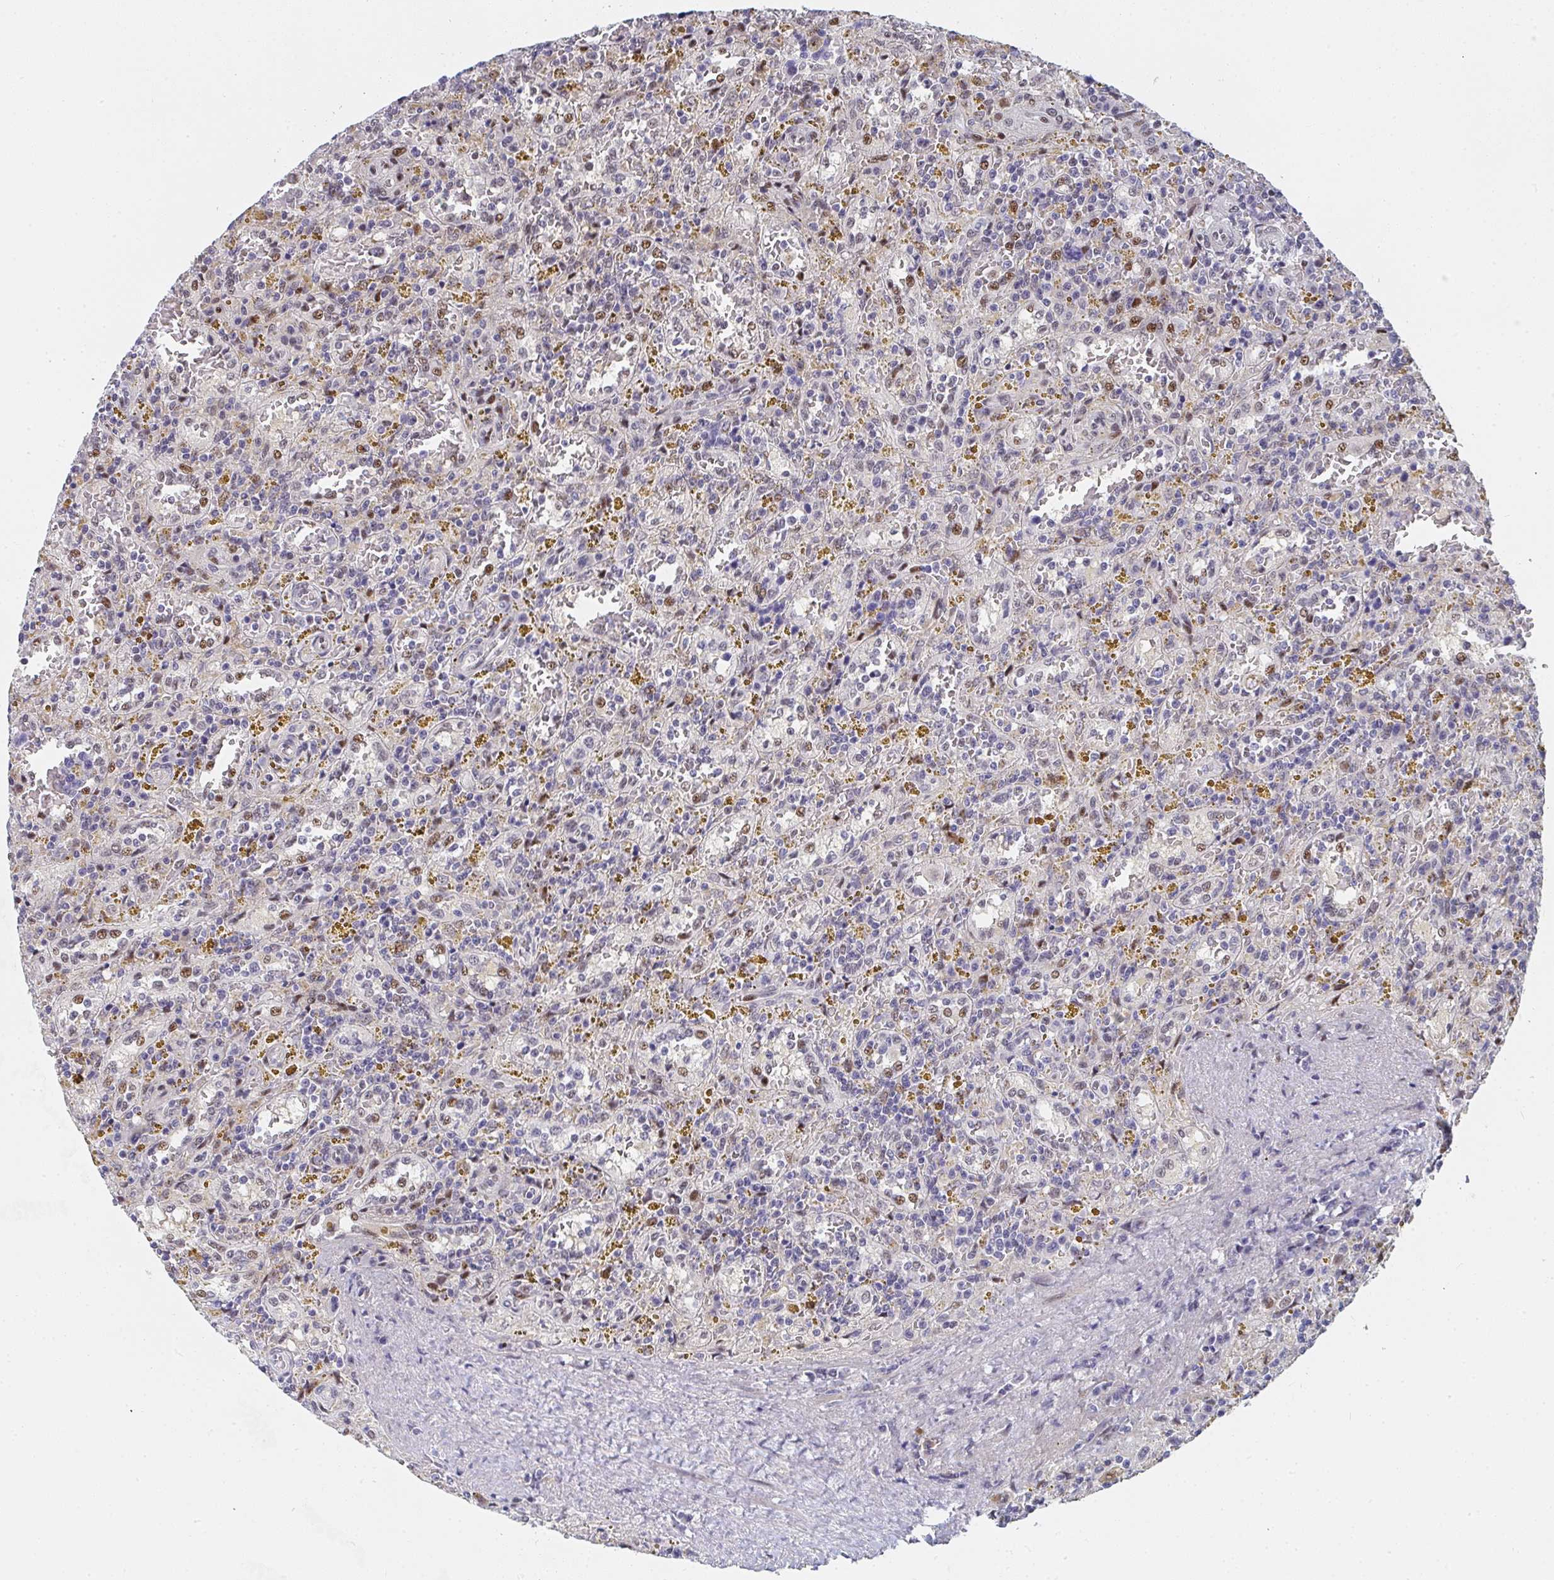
{"staining": {"intensity": "negative", "quantity": "none", "location": "none"}, "tissue": "lymphoma", "cell_type": "Tumor cells", "image_type": "cancer", "snomed": [{"axis": "morphology", "description": "Malignant lymphoma, non-Hodgkin's type, Low grade"}, {"axis": "topography", "description": "Spleen"}], "caption": "Protein analysis of lymphoma demonstrates no significant expression in tumor cells.", "gene": "ZIC3", "patient": {"sex": "female", "age": 65}}